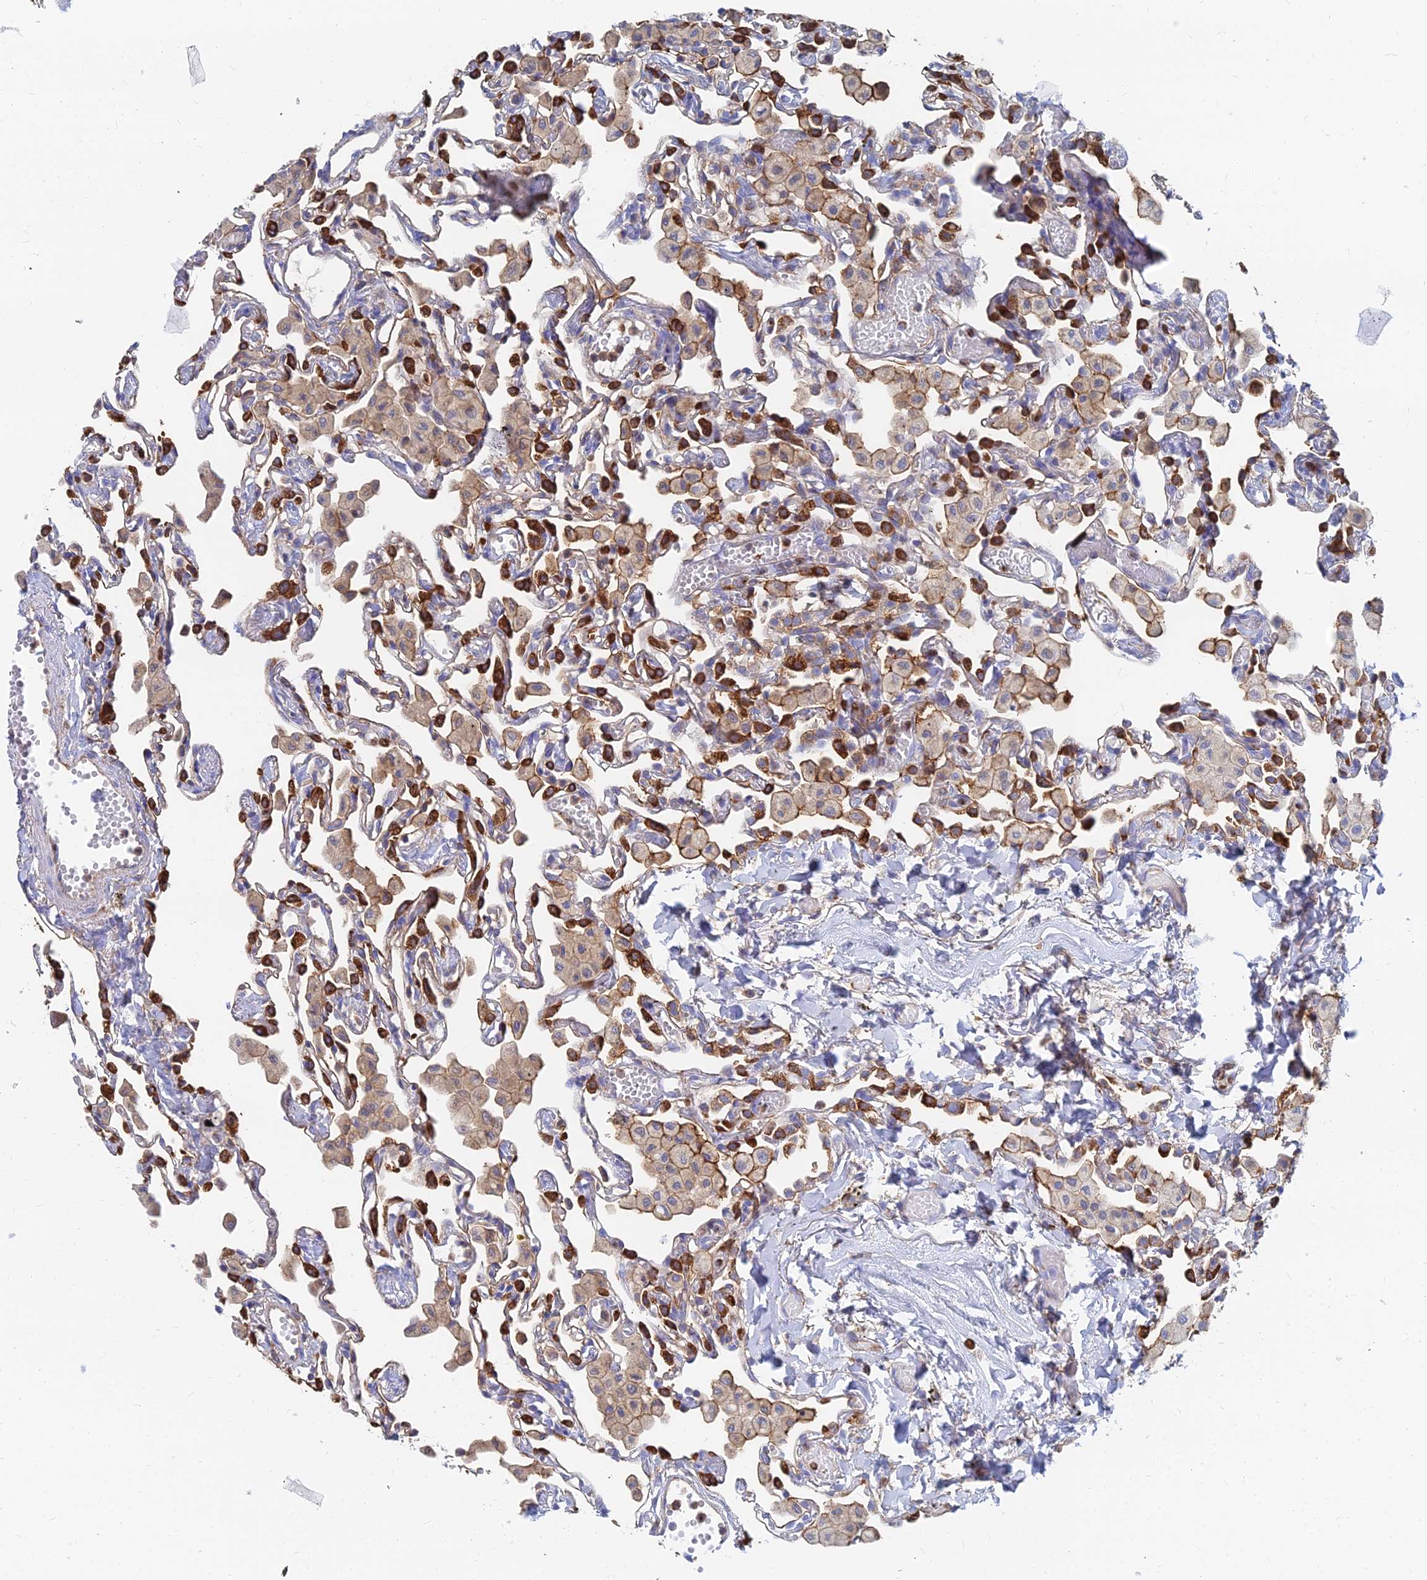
{"staining": {"intensity": "strong", "quantity": "25%-75%", "location": "cytoplasmic/membranous"}, "tissue": "lung", "cell_type": "Alveolar cells", "image_type": "normal", "snomed": [{"axis": "morphology", "description": "Normal tissue, NOS"}, {"axis": "topography", "description": "Bronchus"}, {"axis": "topography", "description": "Lung"}], "caption": "Immunohistochemical staining of benign human lung shows high levels of strong cytoplasmic/membranous positivity in about 25%-75% of alveolar cells.", "gene": "FFAR3", "patient": {"sex": "female", "age": 49}}